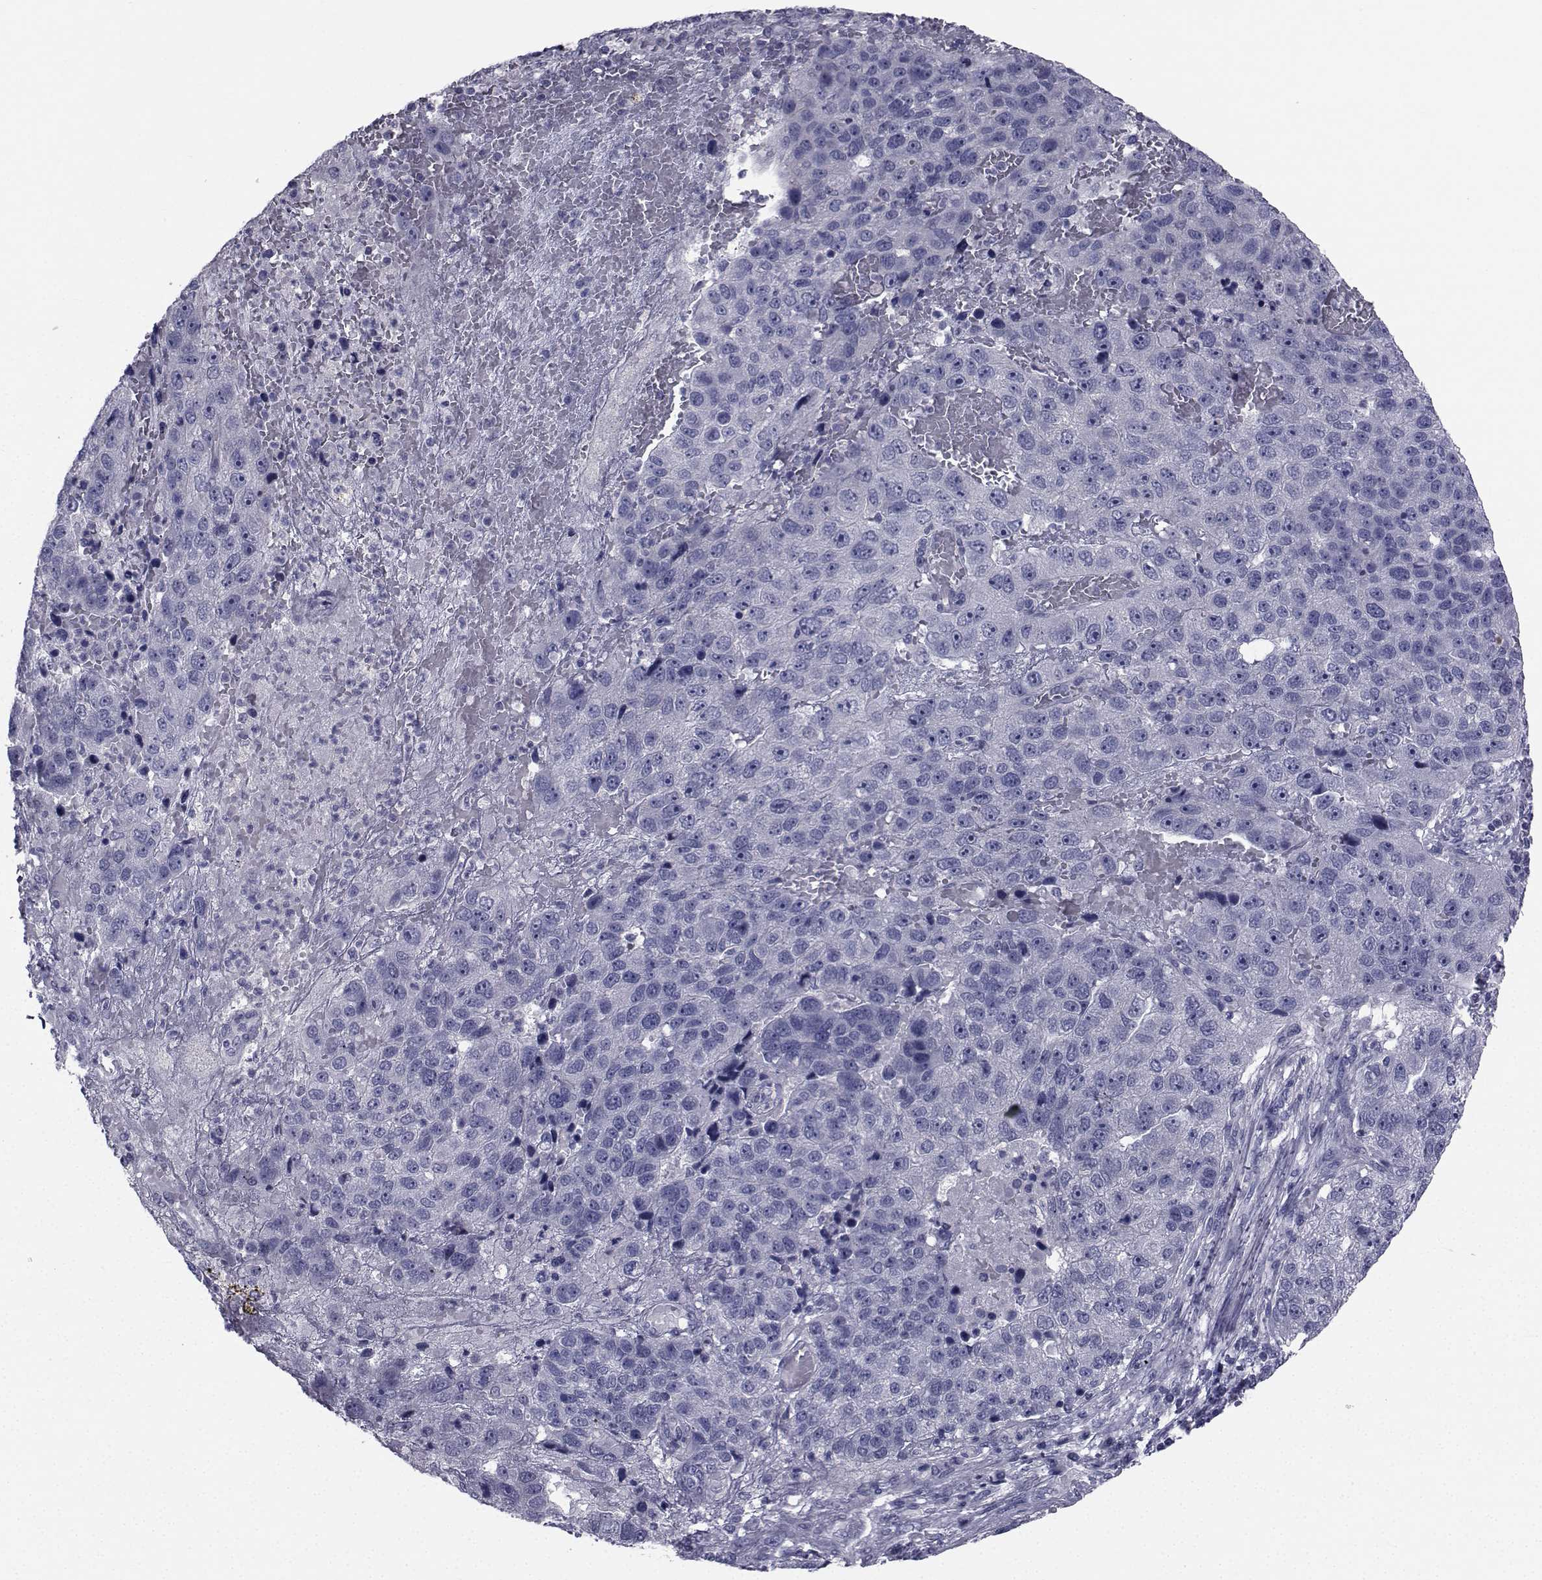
{"staining": {"intensity": "negative", "quantity": "none", "location": "none"}, "tissue": "pancreatic cancer", "cell_type": "Tumor cells", "image_type": "cancer", "snomed": [{"axis": "morphology", "description": "Adenocarcinoma, NOS"}, {"axis": "topography", "description": "Pancreas"}], "caption": "This micrograph is of adenocarcinoma (pancreatic) stained with immunohistochemistry to label a protein in brown with the nuclei are counter-stained blue. There is no expression in tumor cells.", "gene": "CHRNA1", "patient": {"sex": "female", "age": 61}}